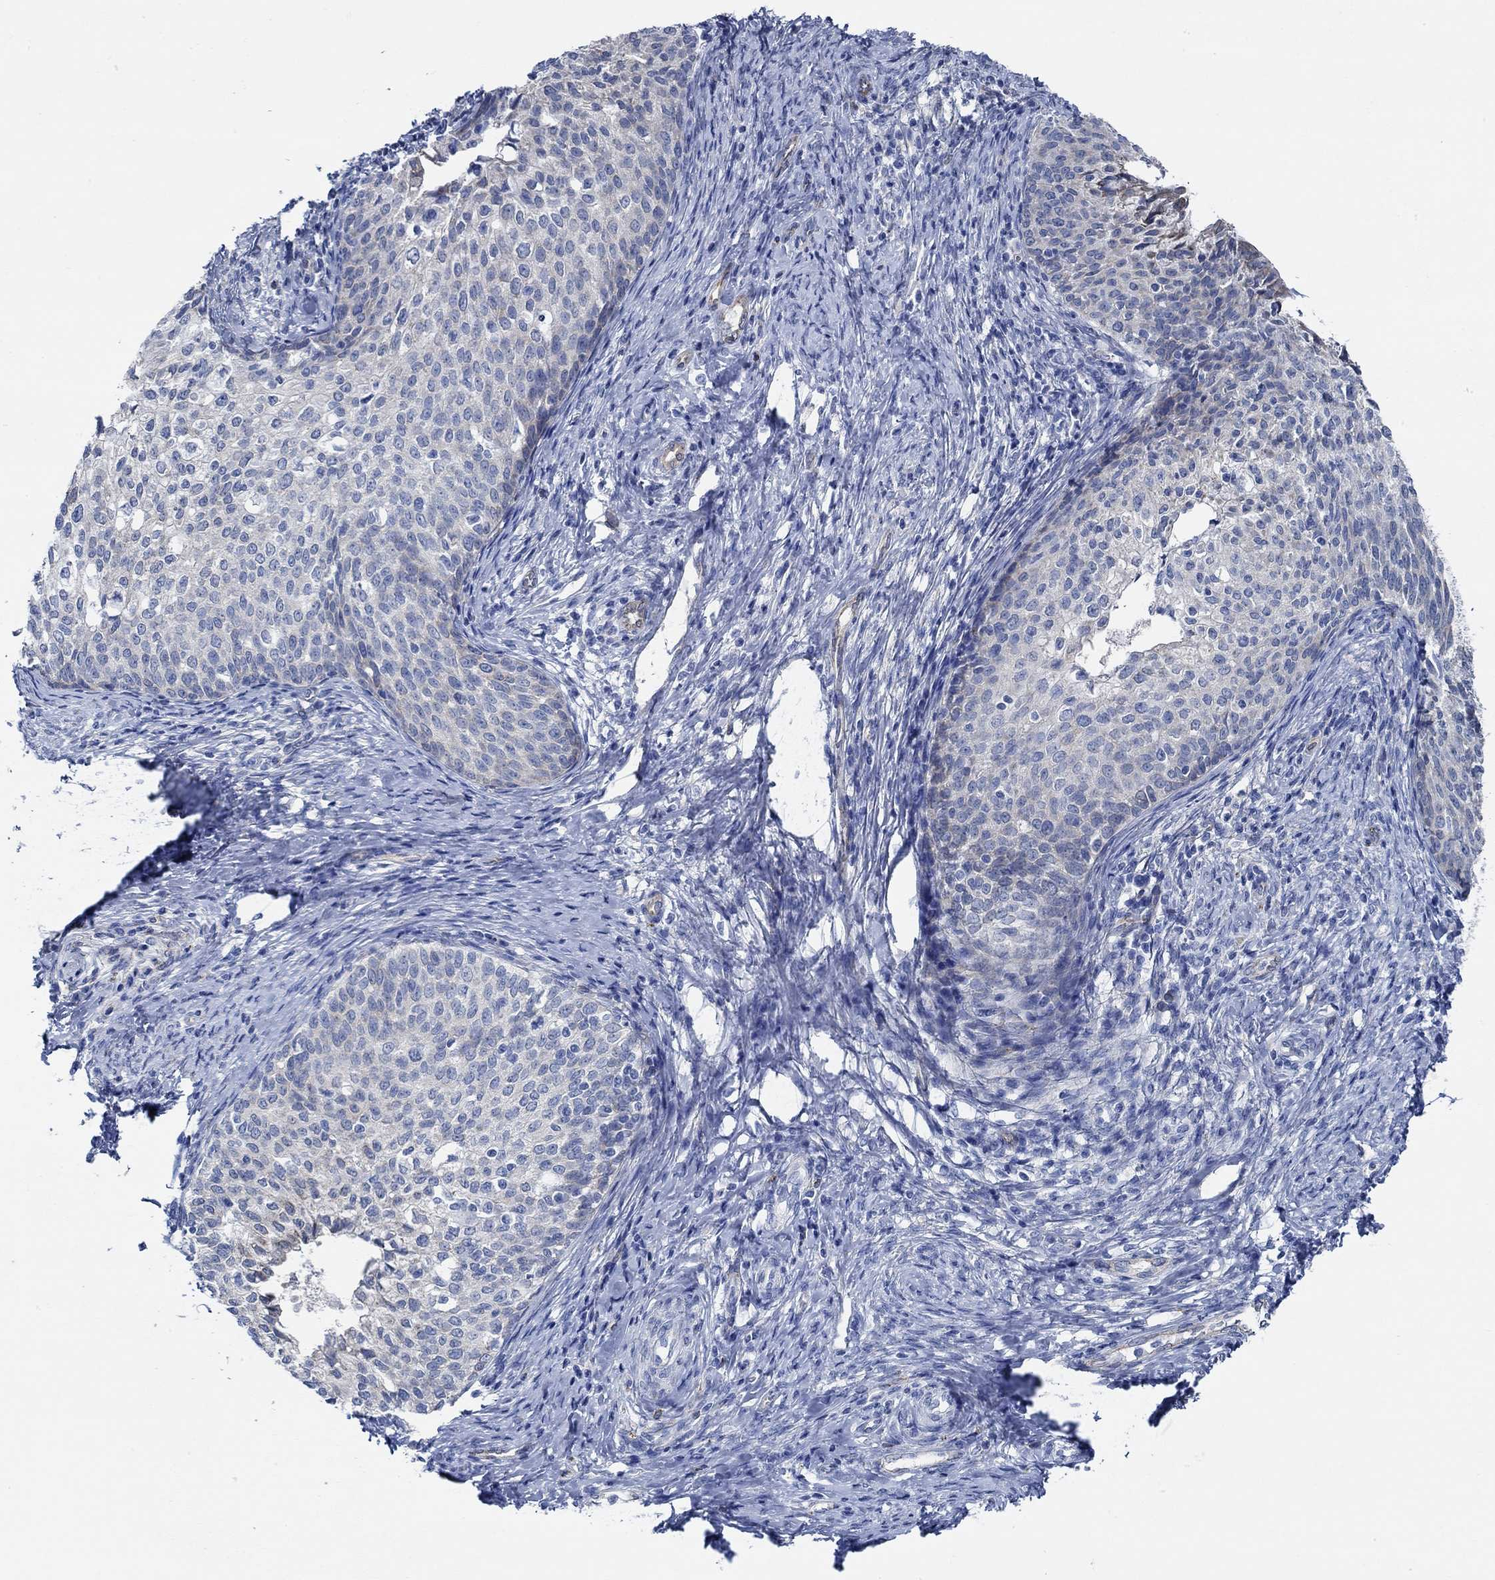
{"staining": {"intensity": "negative", "quantity": "none", "location": "none"}, "tissue": "cervical cancer", "cell_type": "Tumor cells", "image_type": "cancer", "snomed": [{"axis": "morphology", "description": "Squamous cell carcinoma, NOS"}, {"axis": "topography", "description": "Cervix"}], "caption": "This is an immunohistochemistry (IHC) image of cervical cancer. There is no positivity in tumor cells.", "gene": "HECW2", "patient": {"sex": "female", "age": 51}}